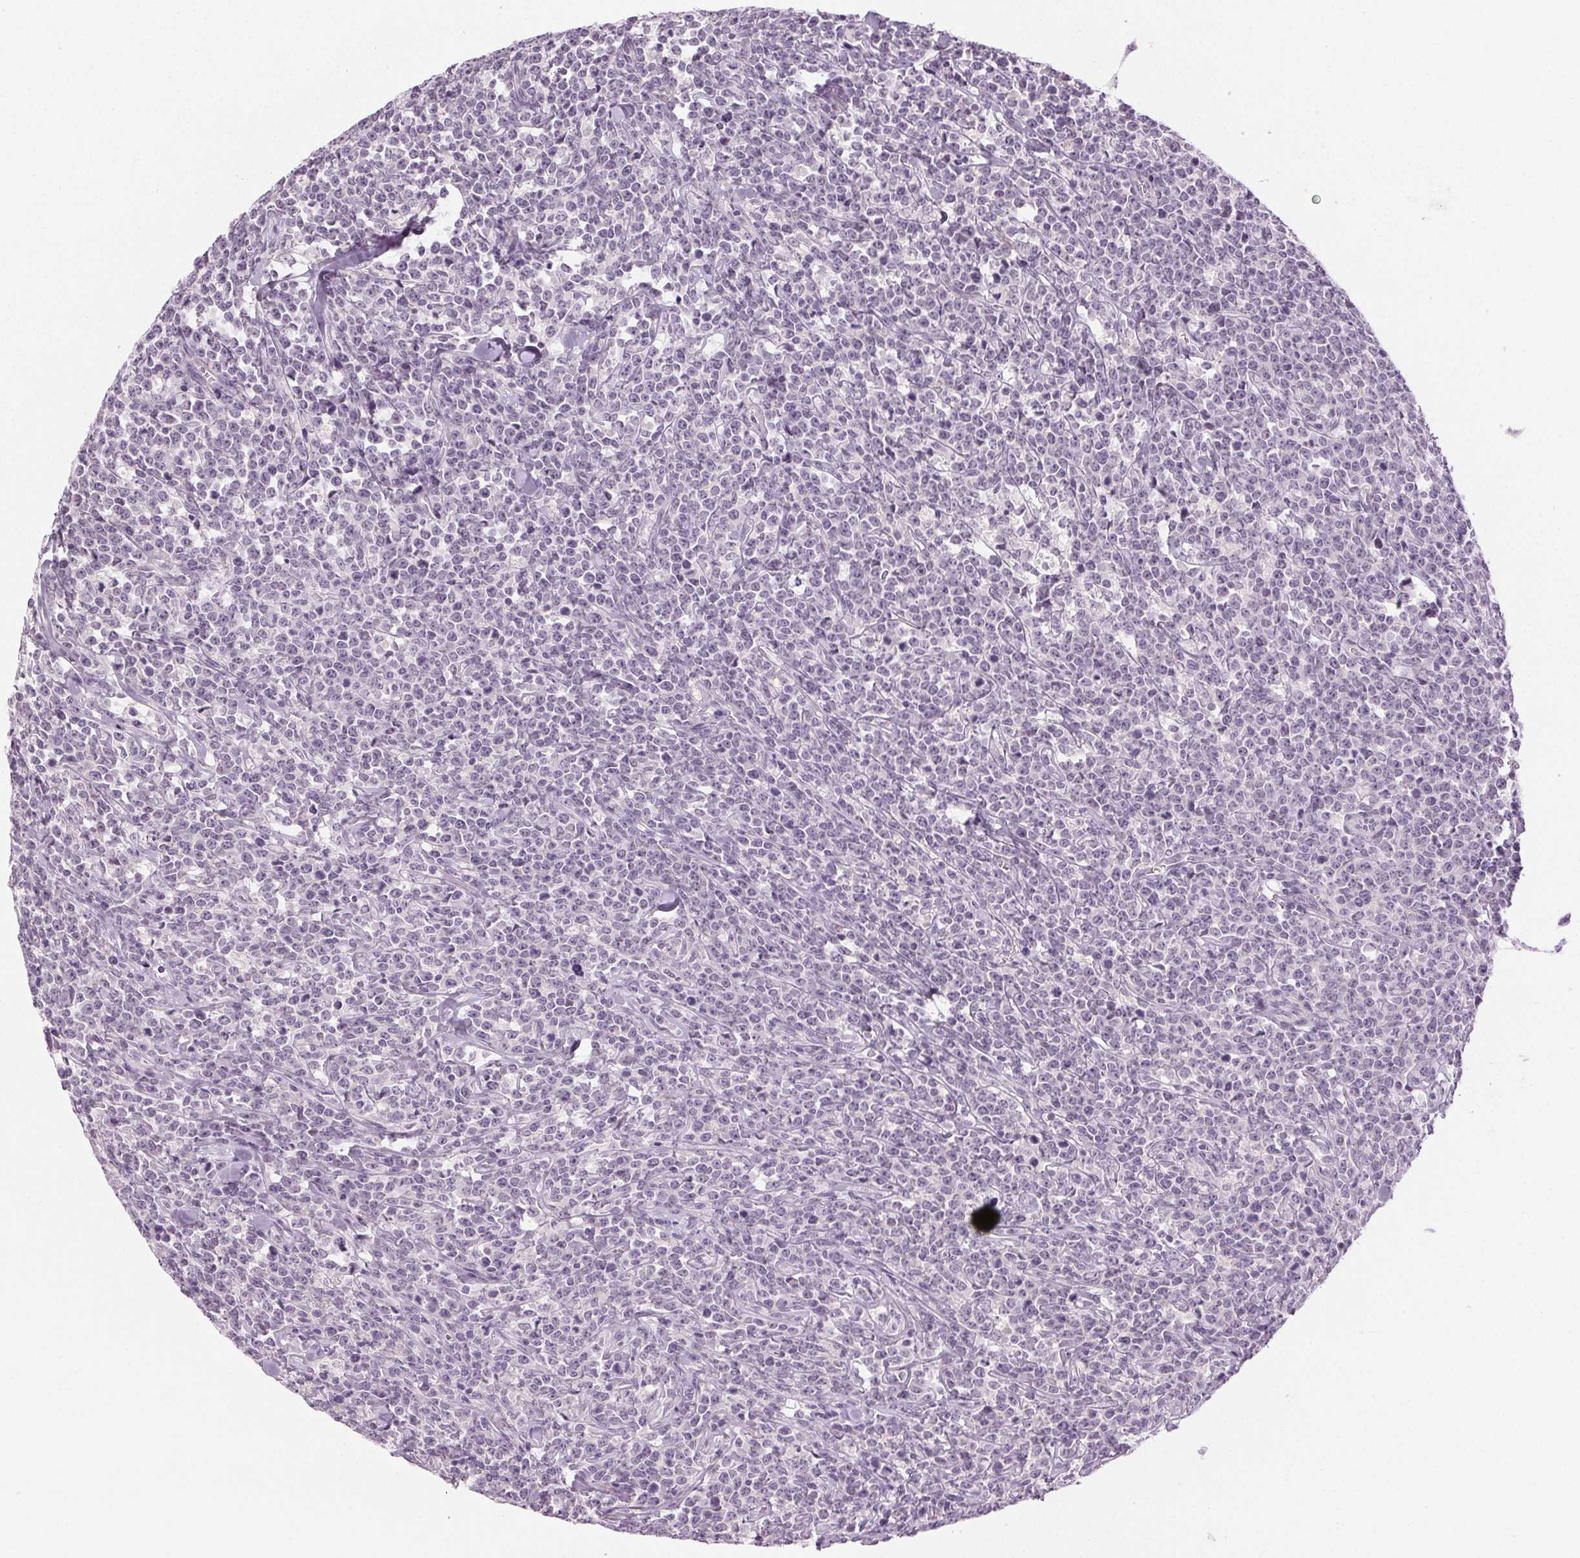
{"staining": {"intensity": "negative", "quantity": "none", "location": "none"}, "tissue": "lymphoma", "cell_type": "Tumor cells", "image_type": "cancer", "snomed": [{"axis": "morphology", "description": "Malignant lymphoma, non-Hodgkin's type, High grade"}, {"axis": "topography", "description": "Small intestine"}], "caption": "The immunohistochemistry photomicrograph has no significant positivity in tumor cells of high-grade malignant lymphoma, non-Hodgkin's type tissue. (DAB immunohistochemistry (IHC) with hematoxylin counter stain).", "gene": "HSF5", "patient": {"sex": "female", "age": 56}}